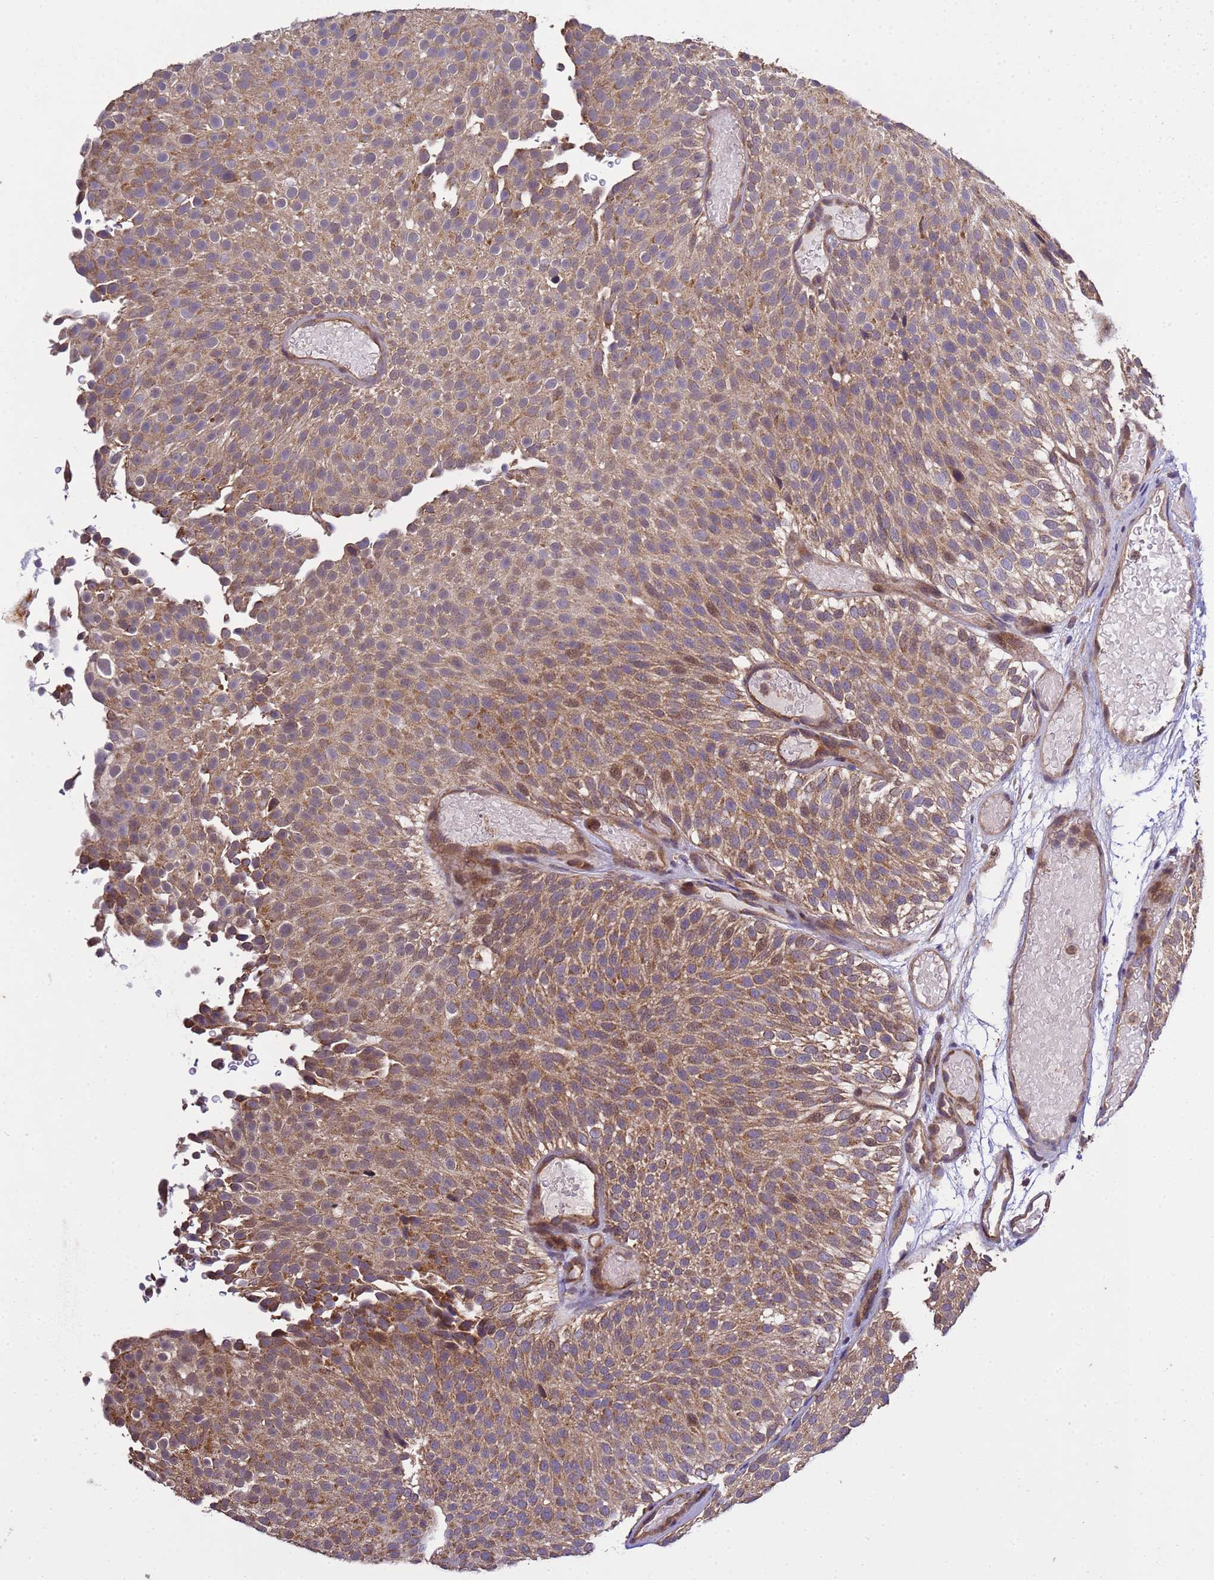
{"staining": {"intensity": "moderate", "quantity": ">75%", "location": "cytoplasmic/membranous"}, "tissue": "urothelial cancer", "cell_type": "Tumor cells", "image_type": "cancer", "snomed": [{"axis": "morphology", "description": "Urothelial carcinoma, Low grade"}, {"axis": "topography", "description": "Urinary bladder"}], "caption": "Urothelial cancer was stained to show a protein in brown. There is medium levels of moderate cytoplasmic/membranous expression in about >75% of tumor cells. (Brightfield microscopy of DAB IHC at high magnification).", "gene": "P2RX7", "patient": {"sex": "male", "age": 78}}